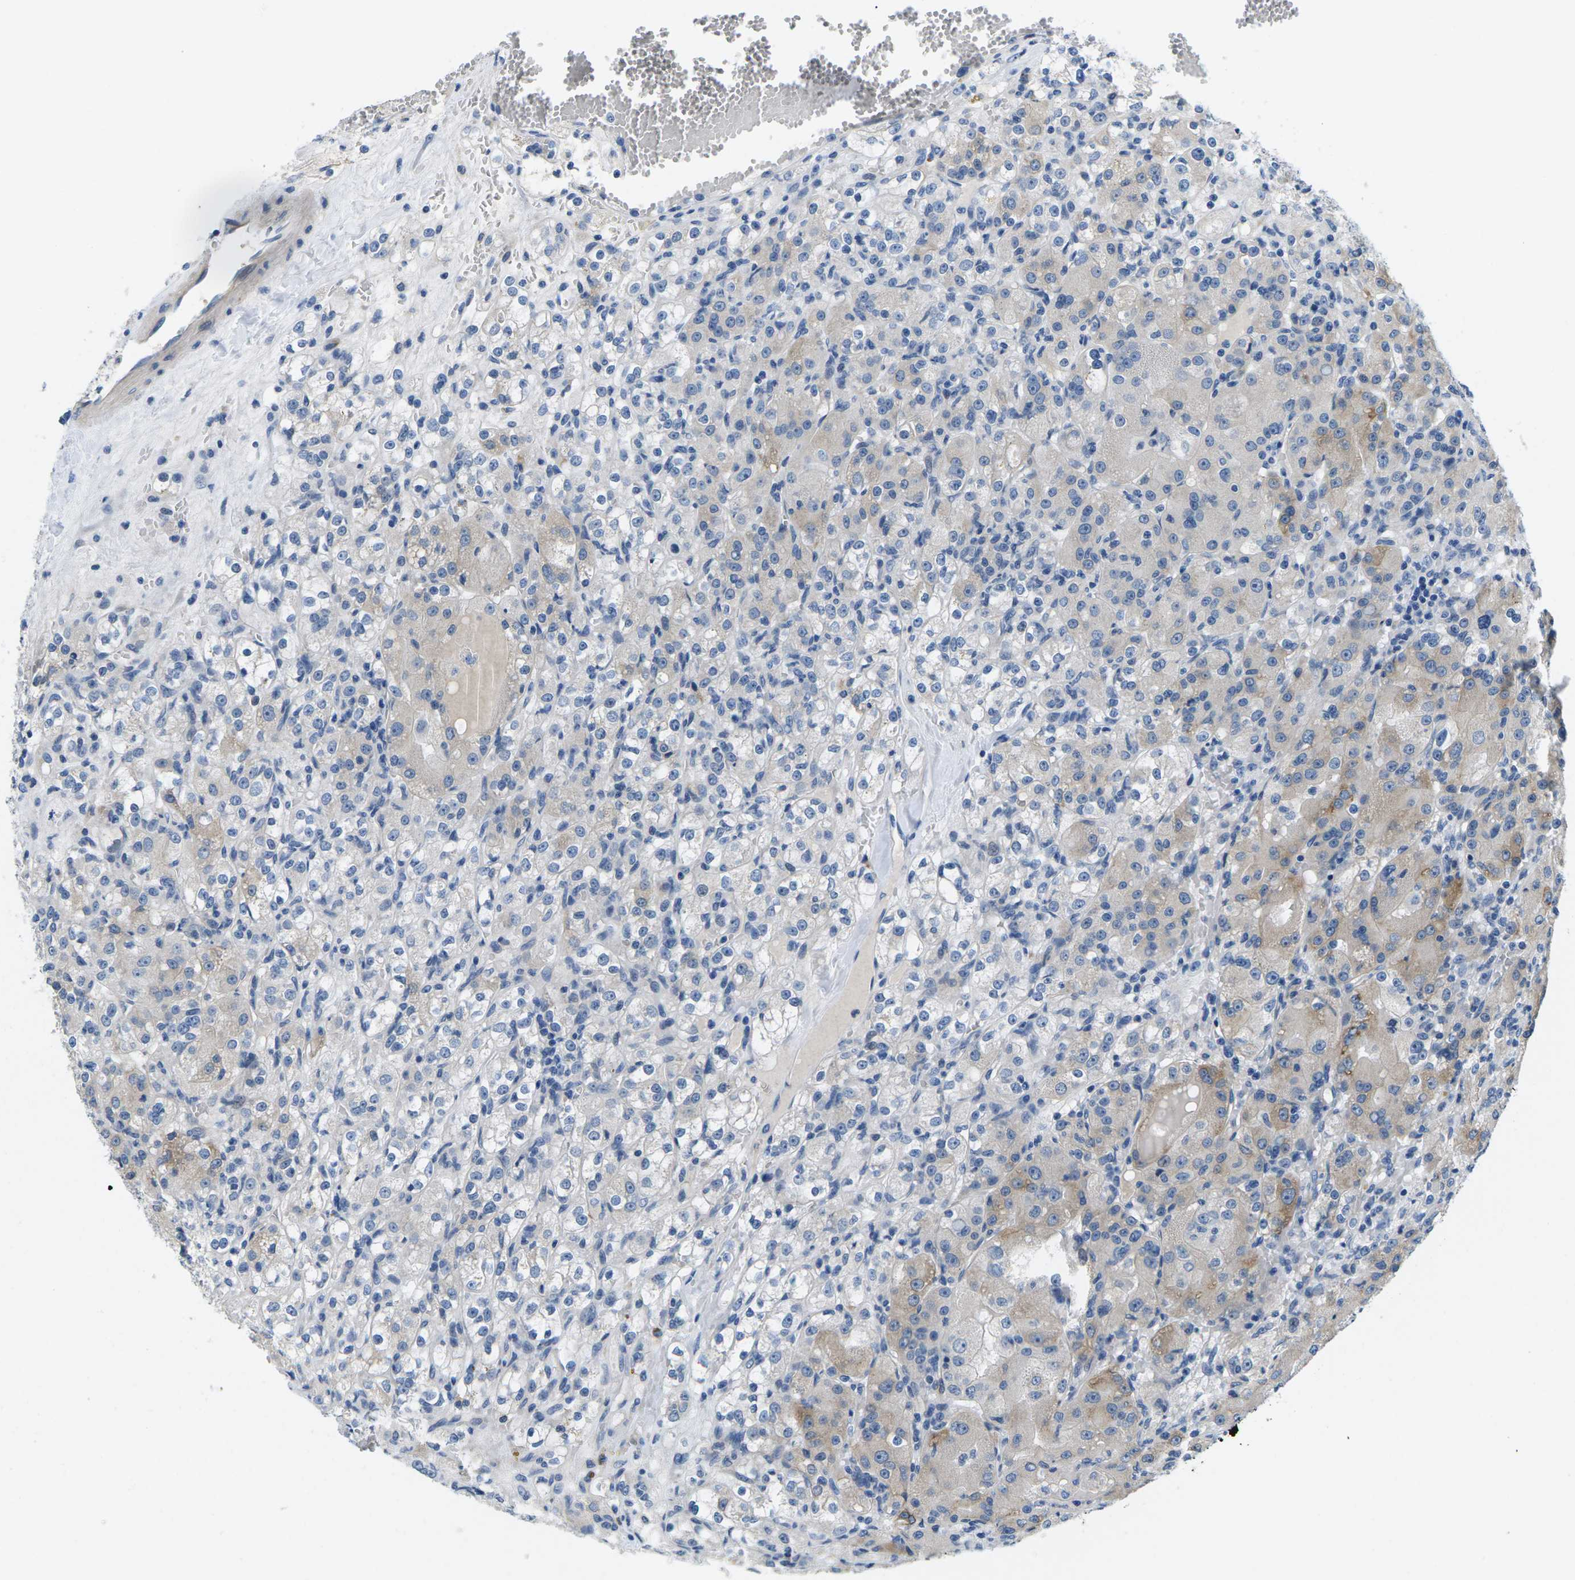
{"staining": {"intensity": "moderate", "quantity": "<25%", "location": "cytoplasmic/membranous"}, "tissue": "renal cancer", "cell_type": "Tumor cells", "image_type": "cancer", "snomed": [{"axis": "morphology", "description": "Normal tissue, NOS"}, {"axis": "morphology", "description": "Adenocarcinoma, NOS"}, {"axis": "topography", "description": "Kidney"}], "caption": "Immunohistochemistry image of neoplastic tissue: adenocarcinoma (renal) stained using immunohistochemistry shows low levels of moderate protein expression localized specifically in the cytoplasmic/membranous of tumor cells, appearing as a cytoplasmic/membranous brown color.", "gene": "TSPAN2", "patient": {"sex": "male", "age": 61}}